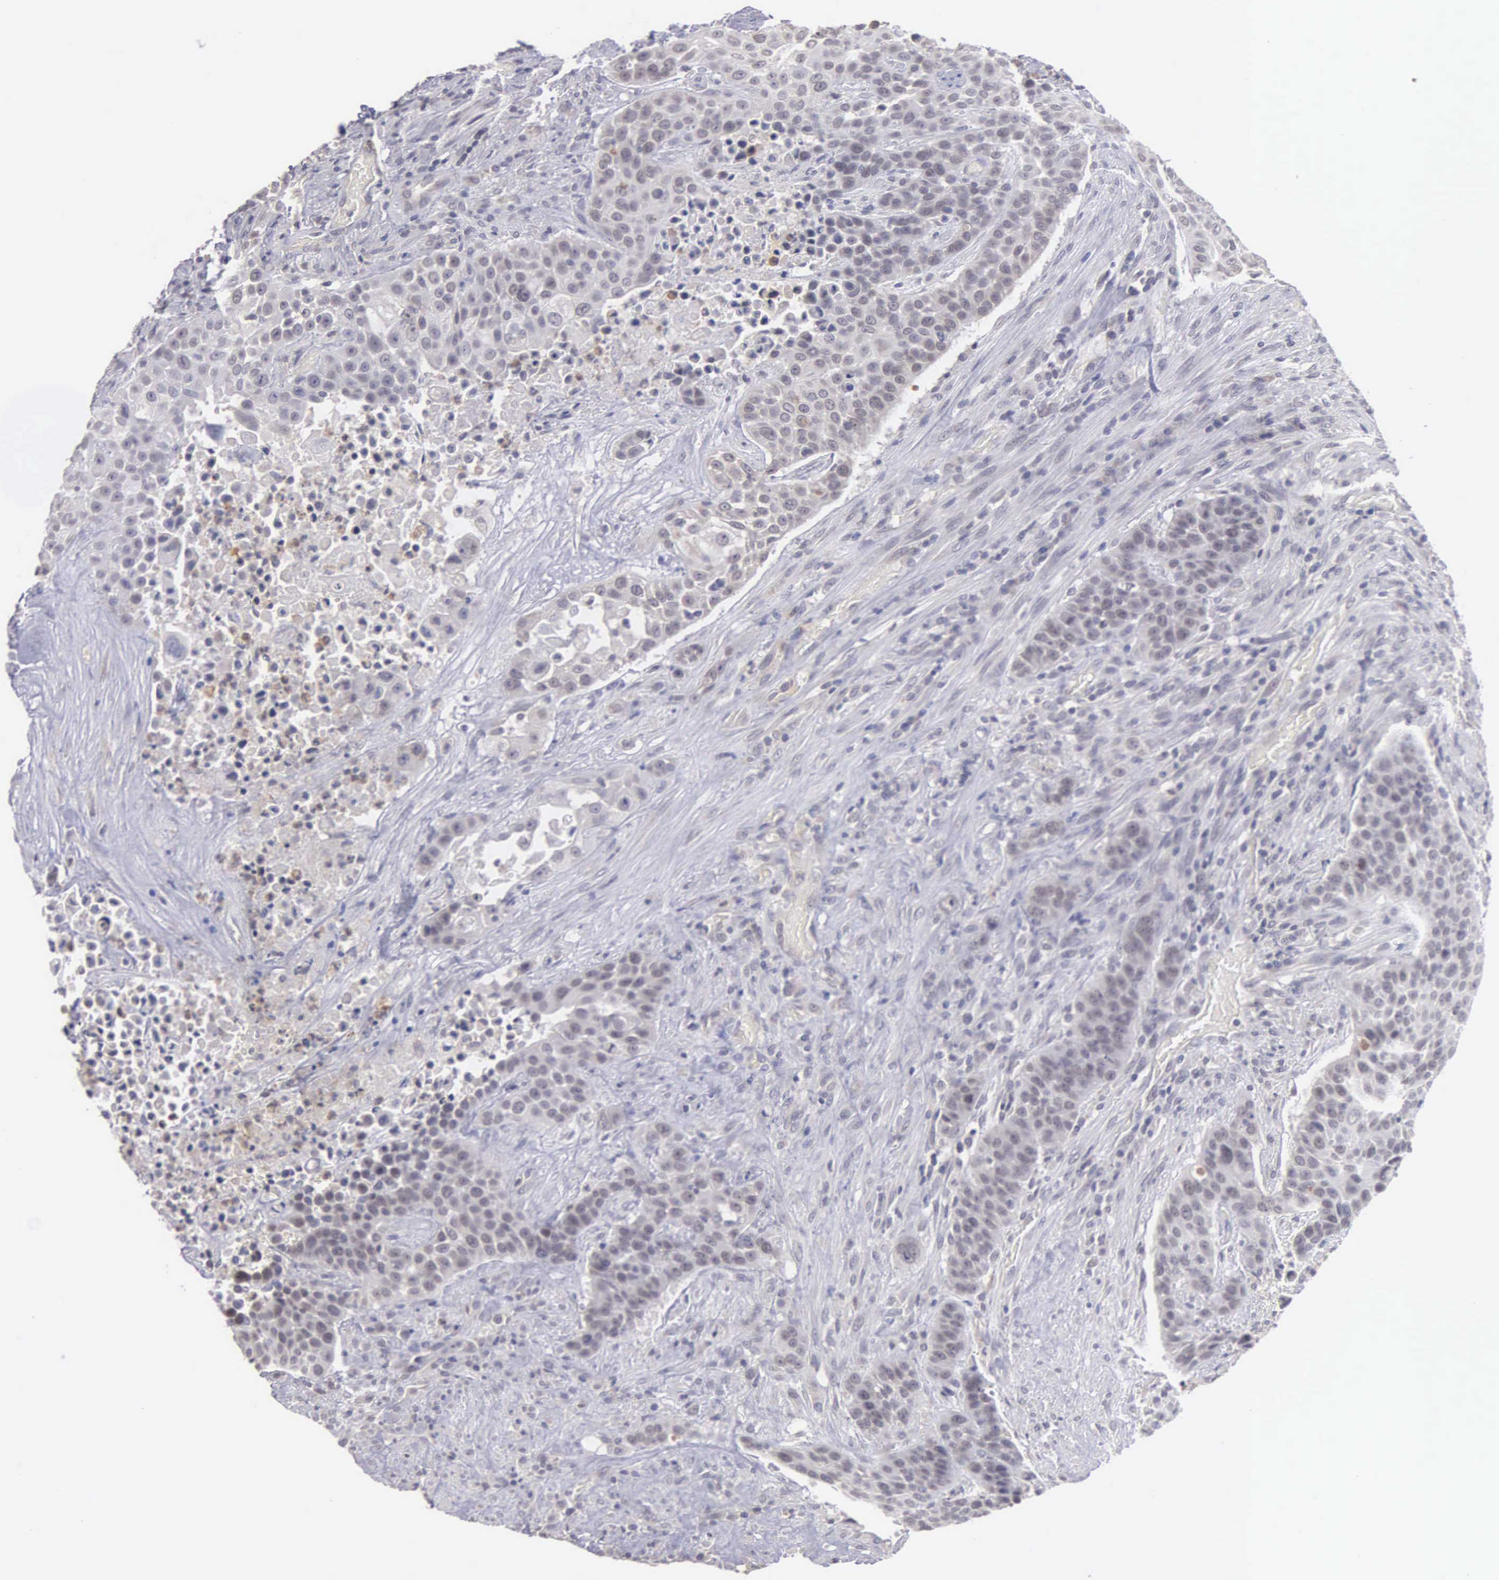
{"staining": {"intensity": "negative", "quantity": "none", "location": "none"}, "tissue": "urothelial cancer", "cell_type": "Tumor cells", "image_type": "cancer", "snomed": [{"axis": "morphology", "description": "Urothelial carcinoma, High grade"}, {"axis": "topography", "description": "Urinary bladder"}], "caption": "This is an immunohistochemistry image of high-grade urothelial carcinoma. There is no staining in tumor cells.", "gene": "BRD1", "patient": {"sex": "male", "age": 74}}